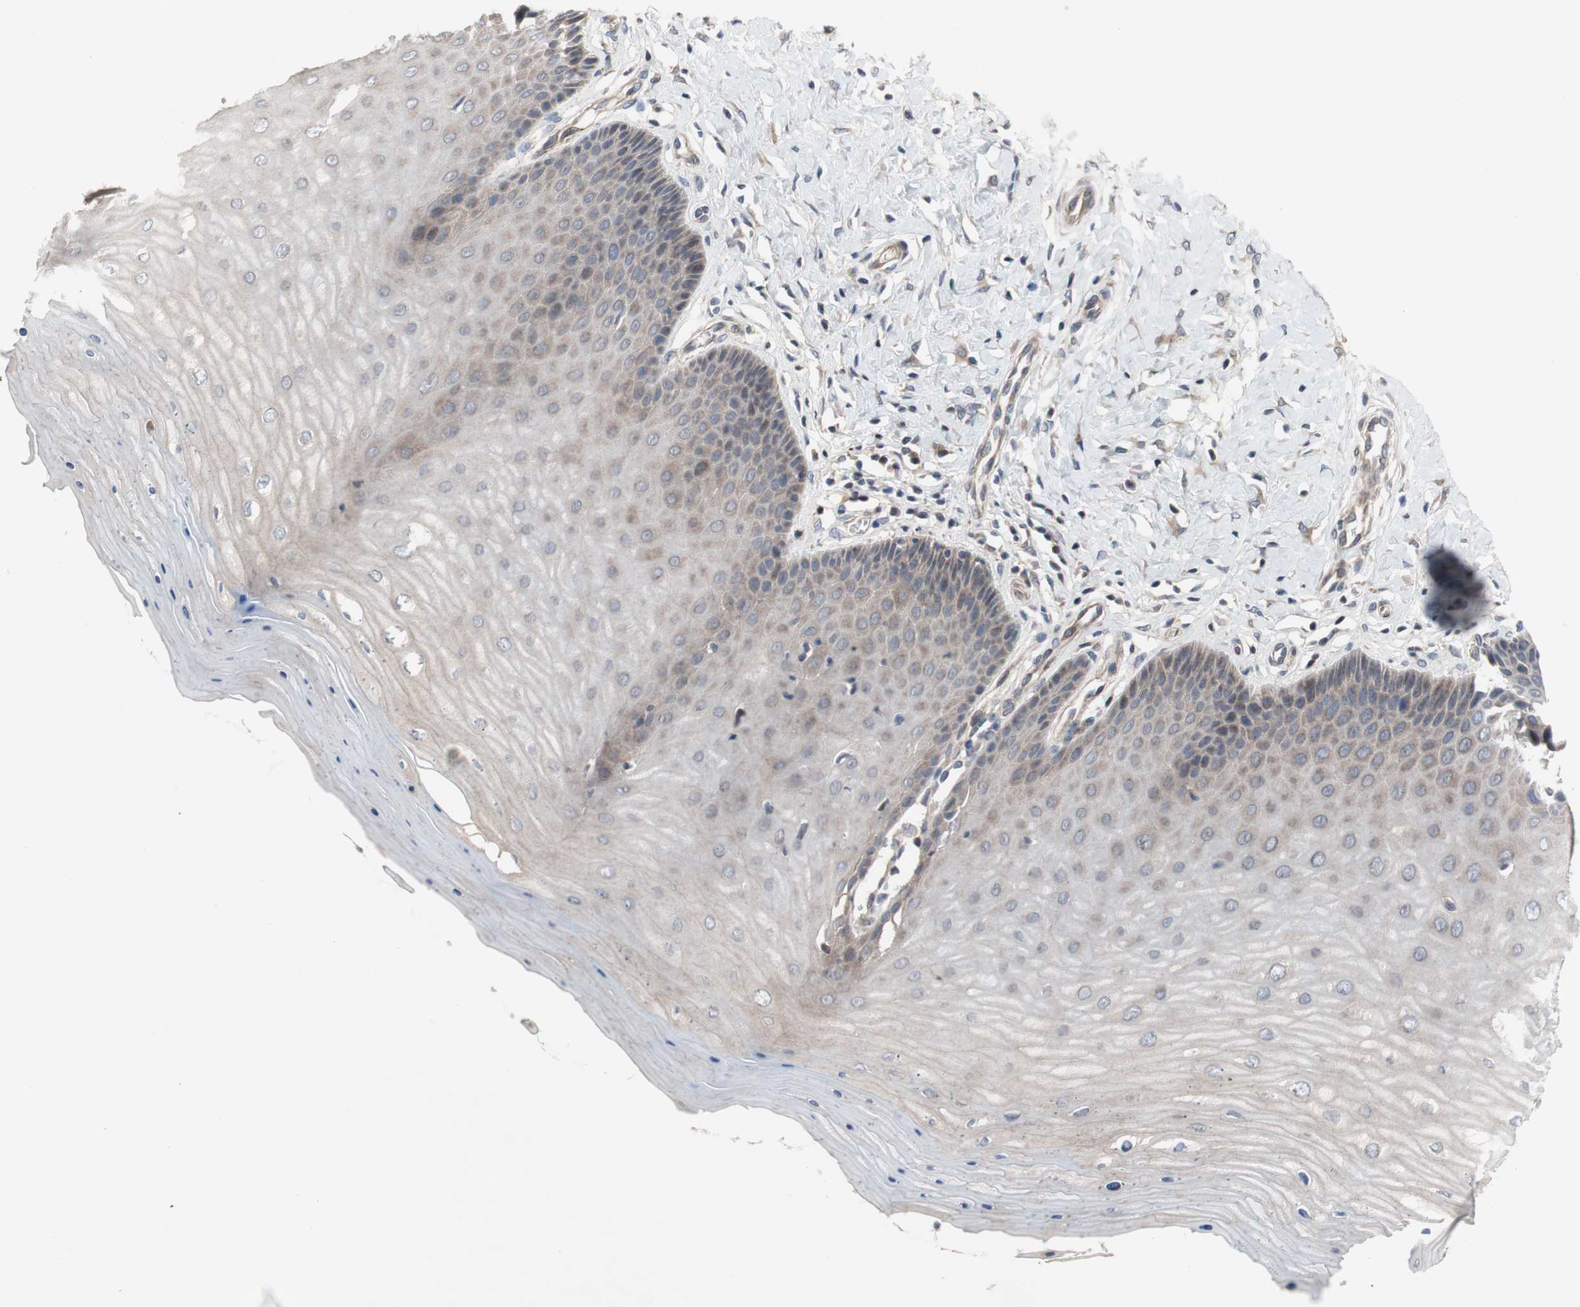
{"staining": {"intensity": "moderate", "quantity": ">75%", "location": "cytoplasmic/membranous"}, "tissue": "cervix", "cell_type": "Glandular cells", "image_type": "normal", "snomed": [{"axis": "morphology", "description": "Normal tissue, NOS"}, {"axis": "topography", "description": "Cervix"}], "caption": "Benign cervix was stained to show a protein in brown. There is medium levels of moderate cytoplasmic/membranous positivity in about >75% of glandular cells.", "gene": "OAZ1", "patient": {"sex": "female", "age": 55}}